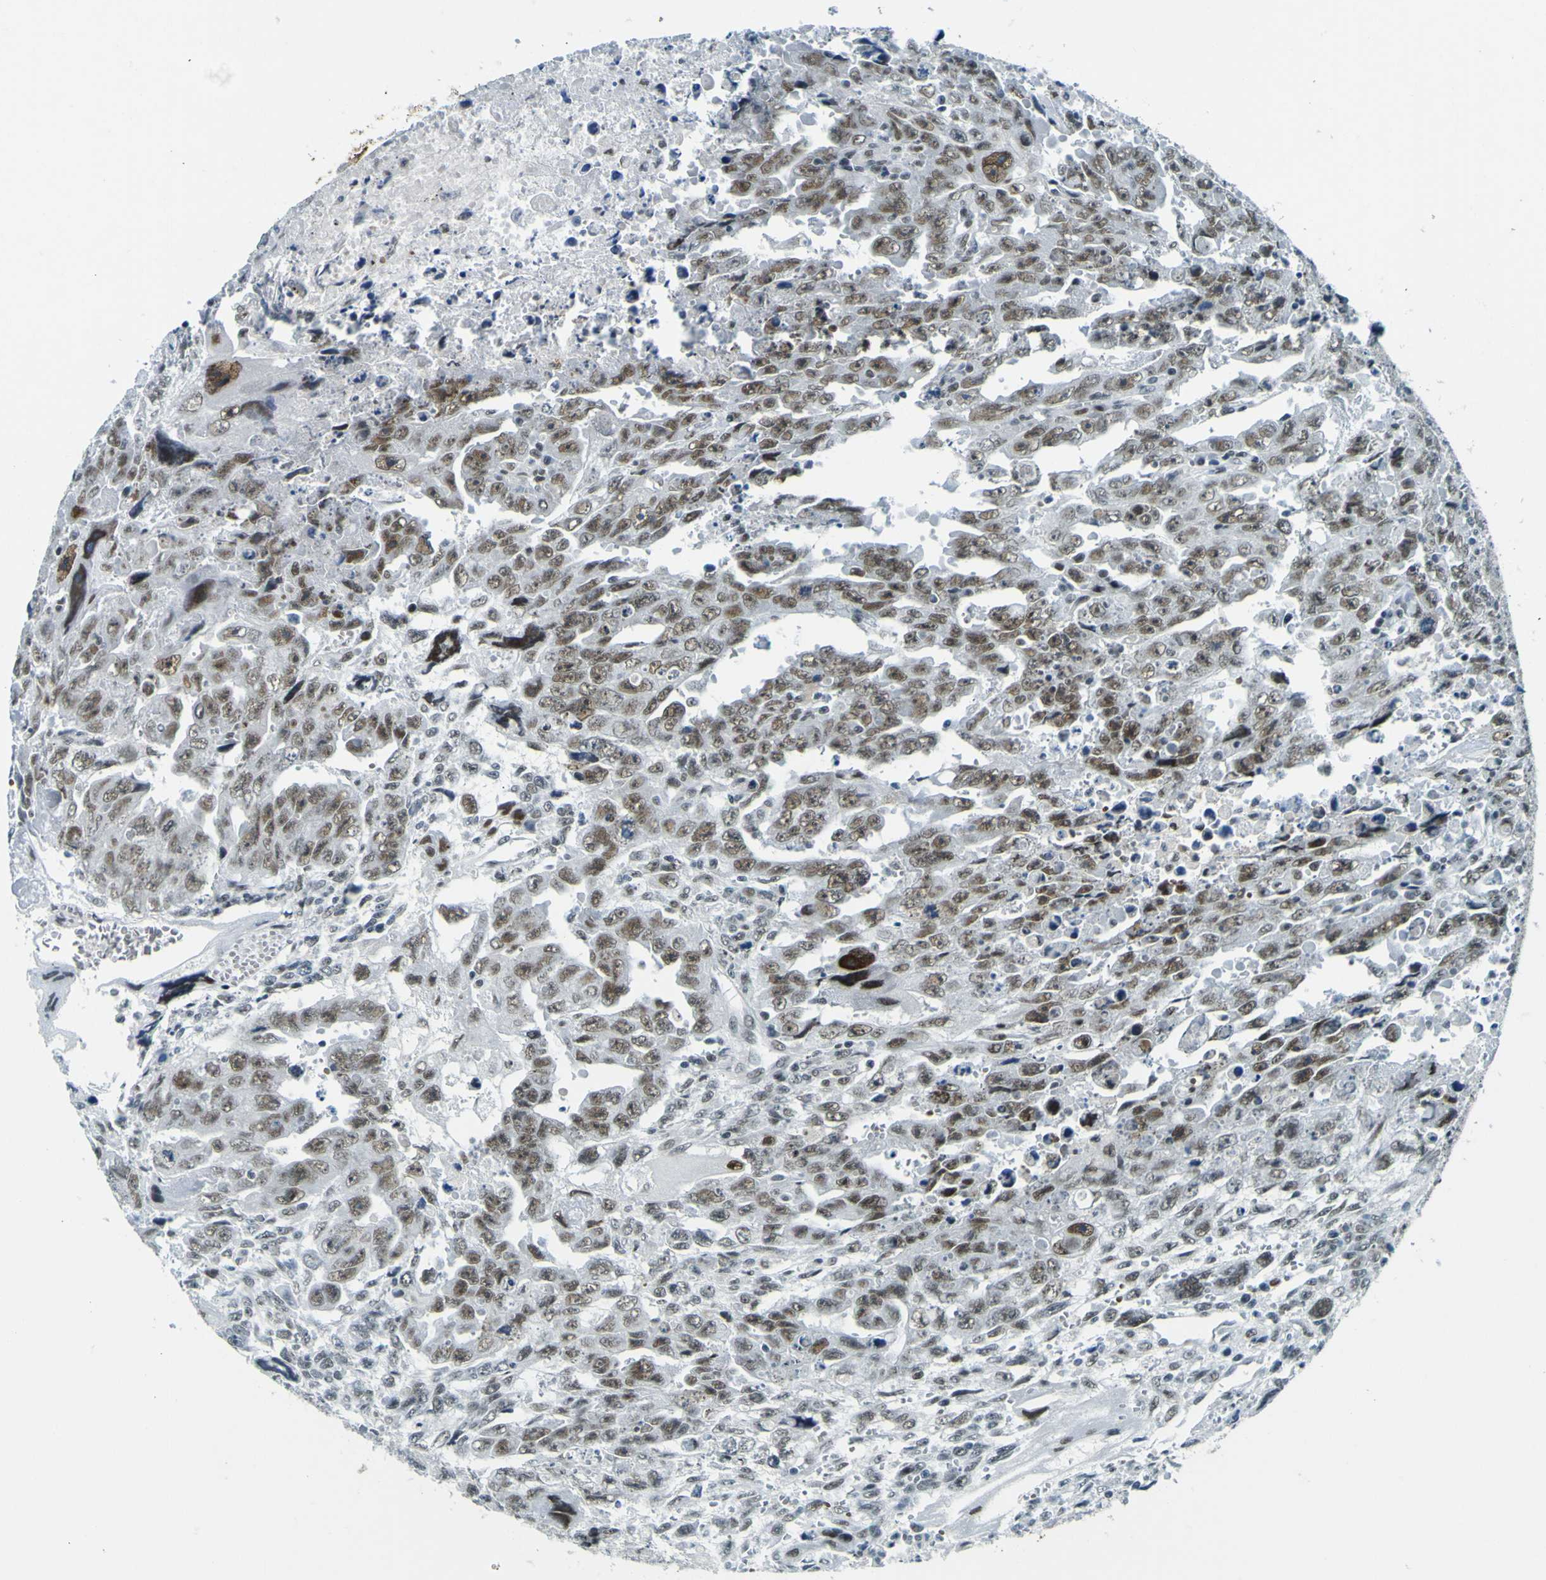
{"staining": {"intensity": "moderate", "quantity": ">75%", "location": "nuclear"}, "tissue": "testis cancer", "cell_type": "Tumor cells", "image_type": "cancer", "snomed": [{"axis": "morphology", "description": "Carcinoma, Embryonal, NOS"}, {"axis": "topography", "description": "Testis"}], "caption": "Human testis cancer (embryonal carcinoma) stained with a protein marker reveals moderate staining in tumor cells.", "gene": "CEBPG", "patient": {"sex": "male", "age": 28}}